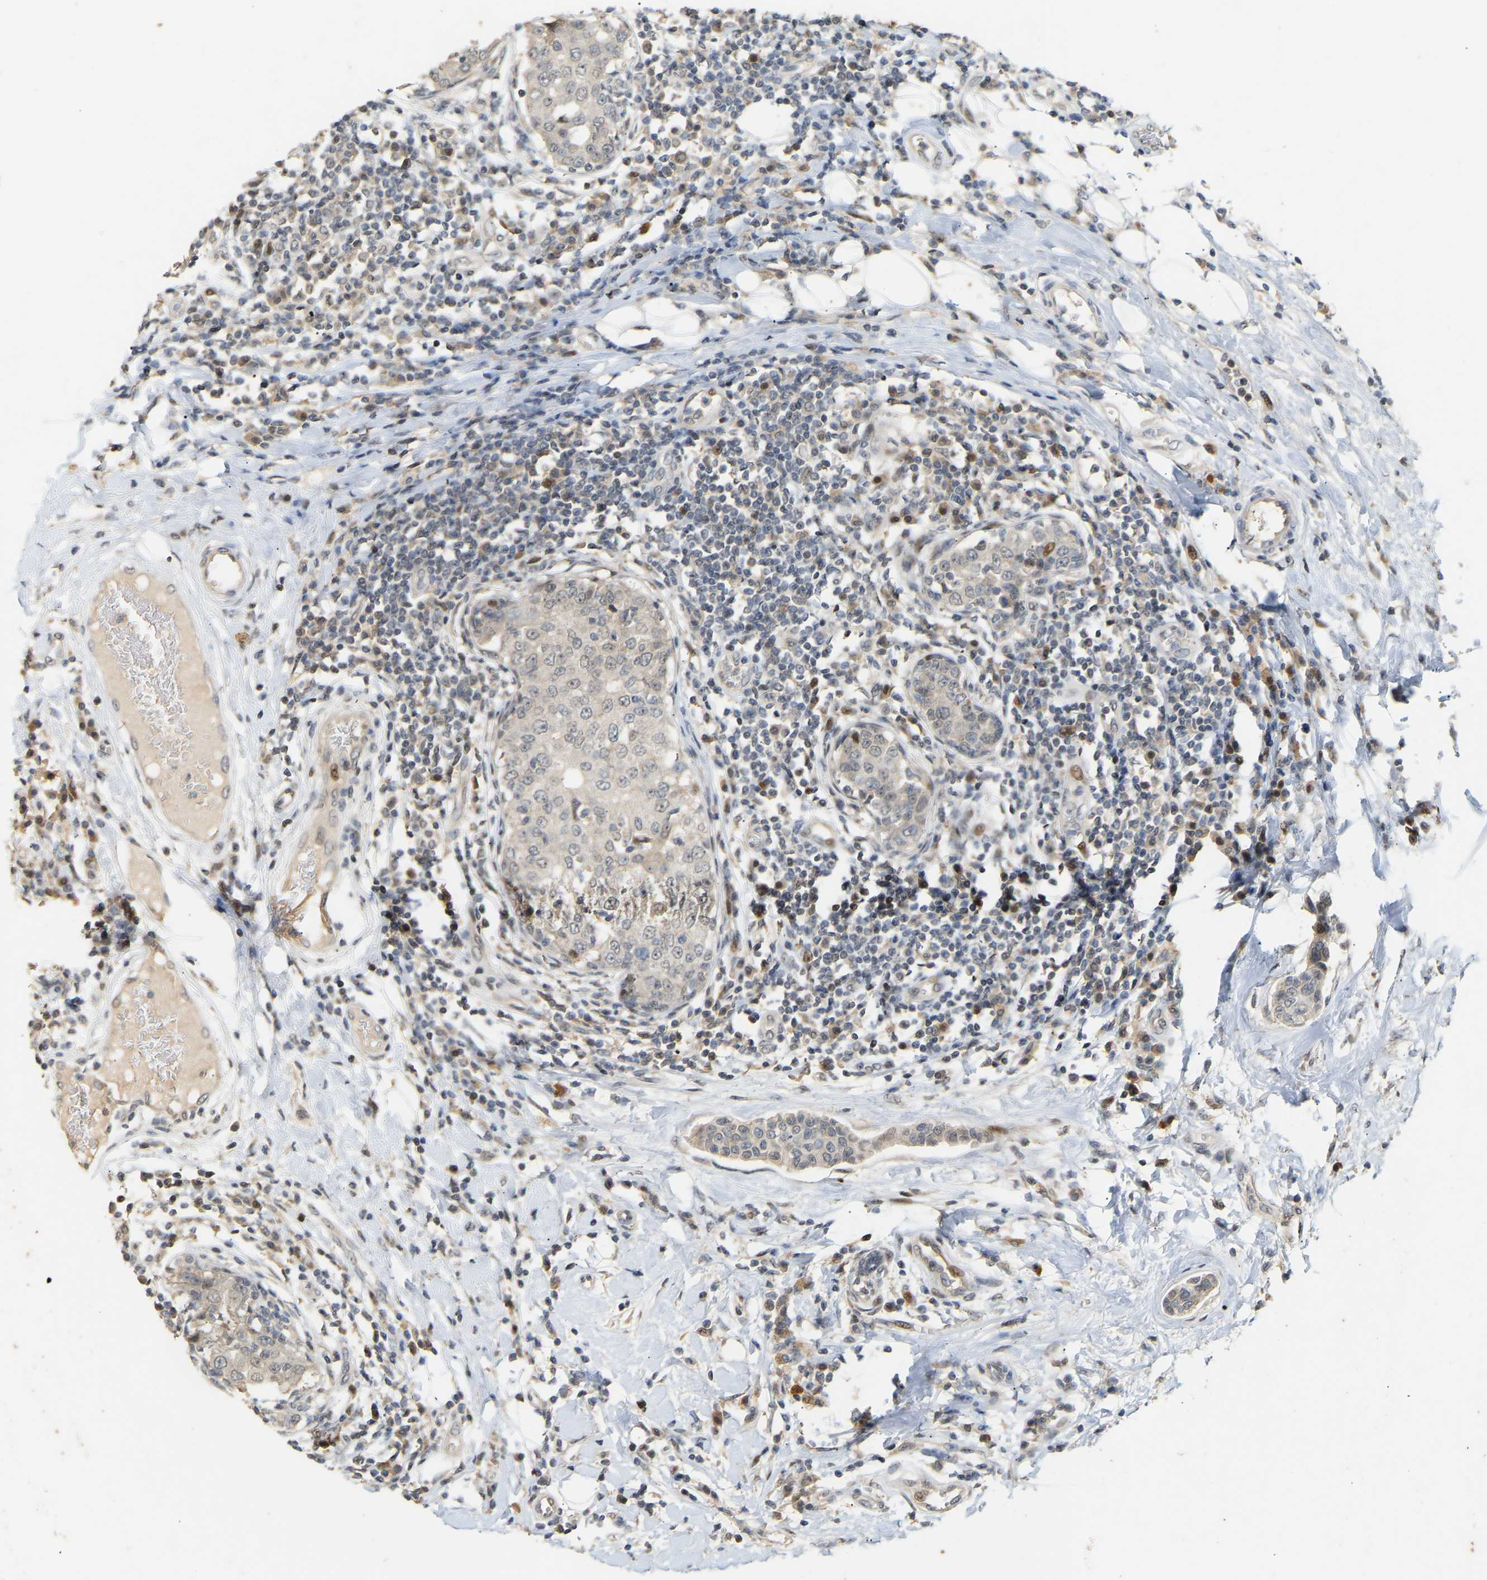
{"staining": {"intensity": "negative", "quantity": "none", "location": "none"}, "tissue": "breast cancer", "cell_type": "Tumor cells", "image_type": "cancer", "snomed": [{"axis": "morphology", "description": "Duct carcinoma"}, {"axis": "topography", "description": "Breast"}], "caption": "This is an immunohistochemistry image of human breast cancer. There is no positivity in tumor cells.", "gene": "PTPN4", "patient": {"sex": "female", "age": 27}}